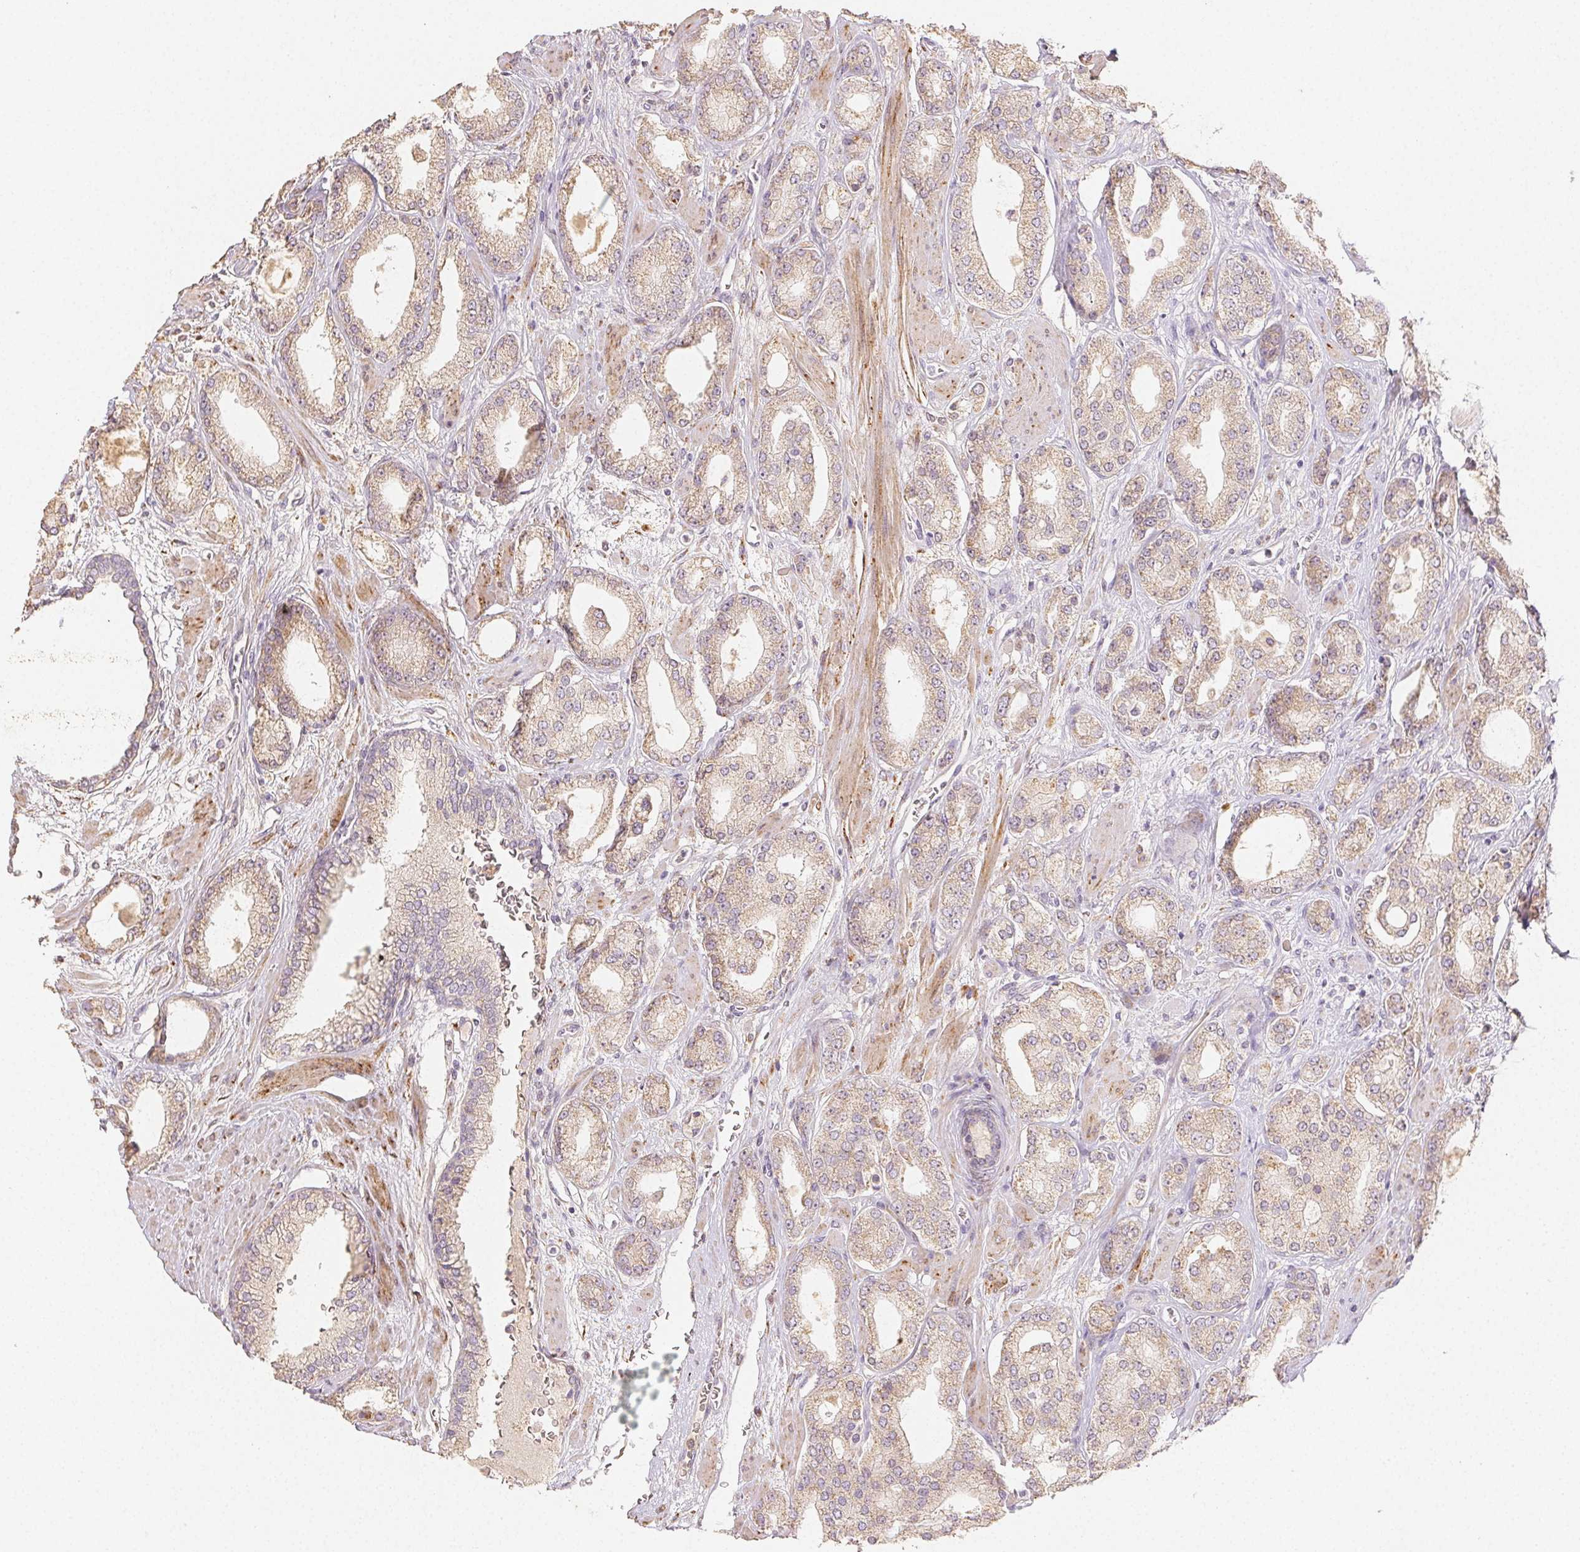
{"staining": {"intensity": "weak", "quantity": "25%-75%", "location": "cytoplasmic/membranous"}, "tissue": "prostate cancer", "cell_type": "Tumor cells", "image_type": "cancer", "snomed": [{"axis": "morphology", "description": "Adenocarcinoma, High grade"}, {"axis": "topography", "description": "Prostate"}], "caption": "High-magnification brightfield microscopy of prostate cancer stained with DAB (3,3'-diaminobenzidine) (brown) and counterstained with hematoxylin (blue). tumor cells exhibit weak cytoplasmic/membranous expression is appreciated in approximately25%-75% of cells.", "gene": "ACVR1B", "patient": {"sex": "male", "age": 64}}